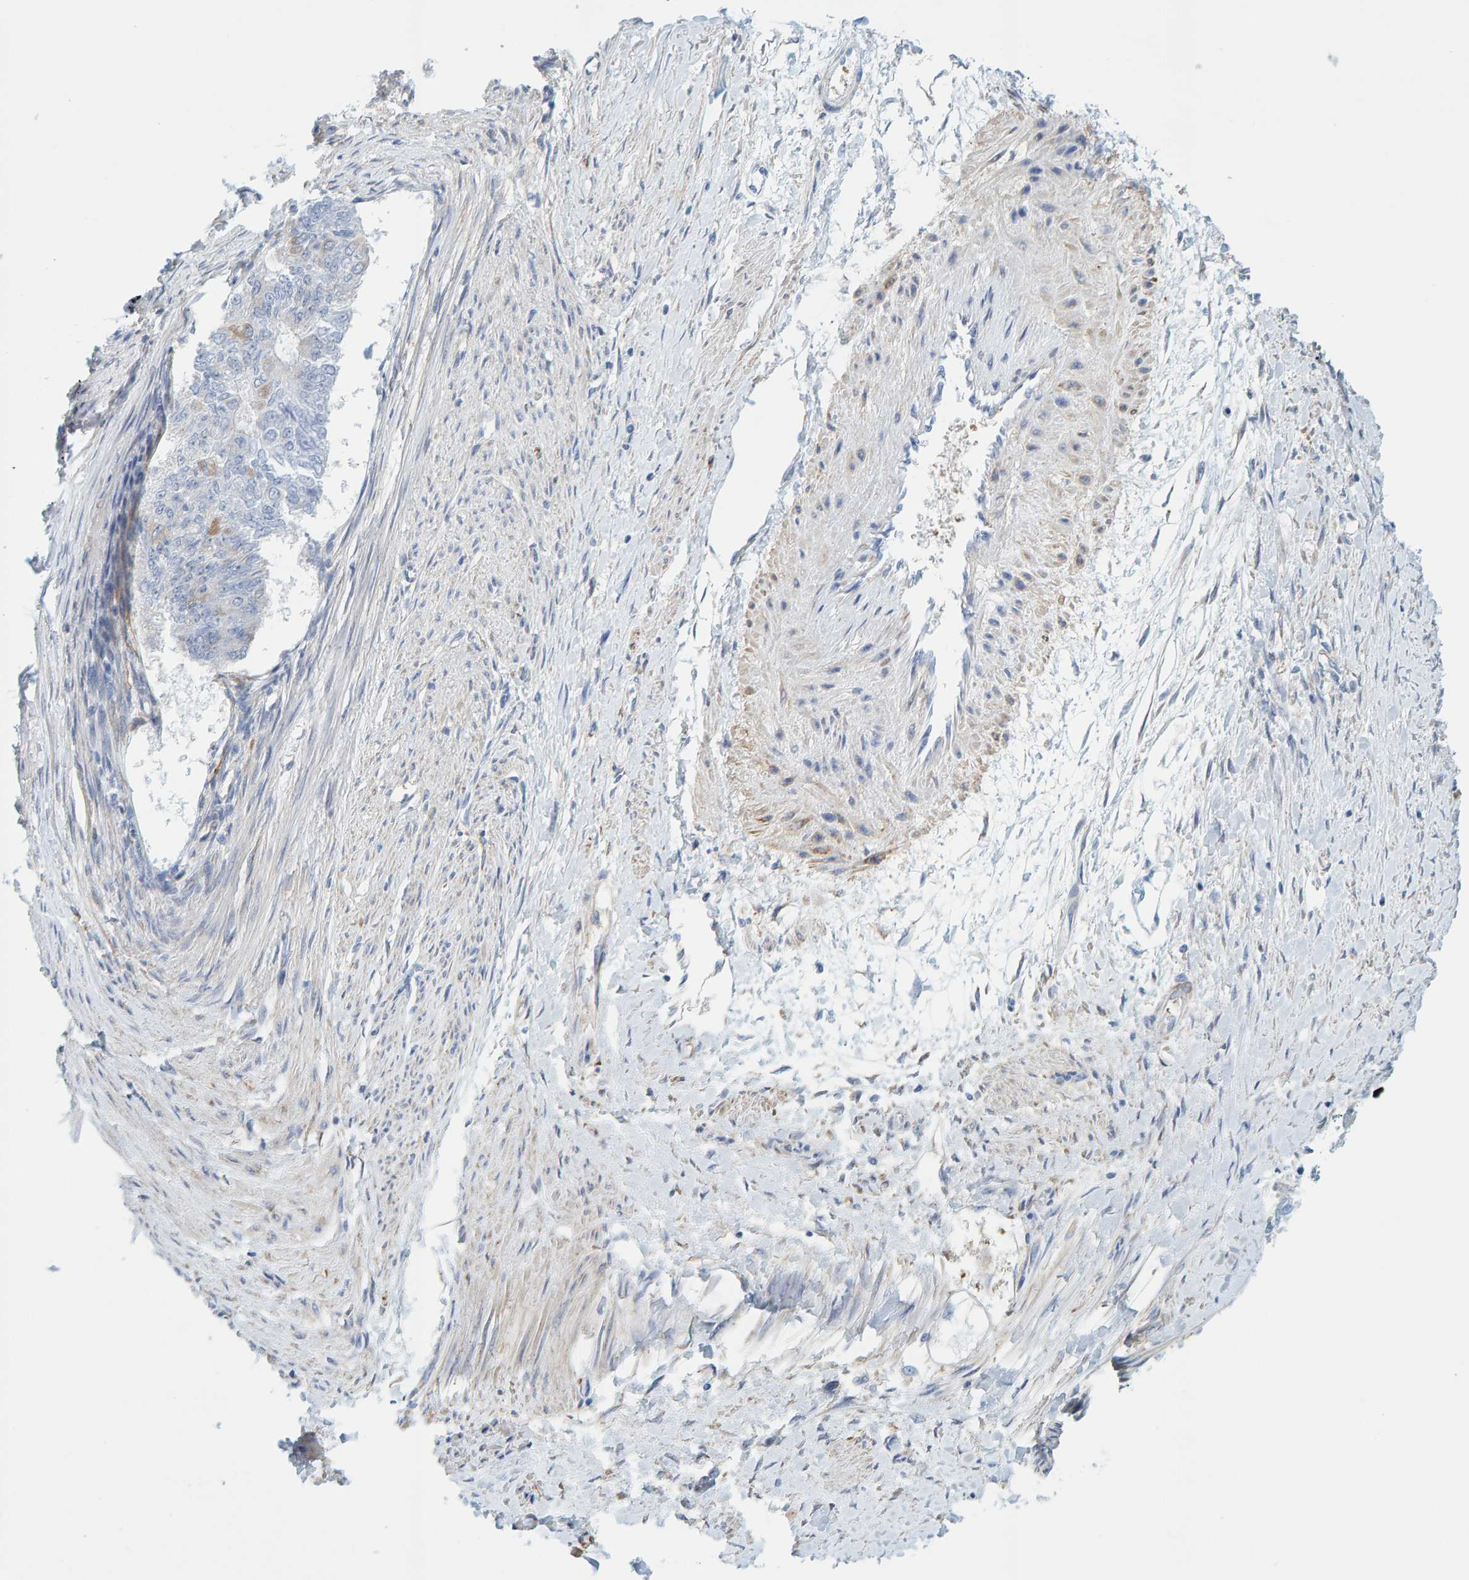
{"staining": {"intensity": "negative", "quantity": "none", "location": "none"}, "tissue": "endometrial cancer", "cell_type": "Tumor cells", "image_type": "cancer", "snomed": [{"axis": "morphology", "description": "Adenocarcinoma, NOS"}, {"axis": "topography", "description": "Endometrium"}], "caption": "Immunohistochemistry photomicrograph of human endometrial cancer (adenocarcinoma) stained for a protein (brown), which demonstrates no staining in tumor cells.", "gene": "MAP1B", "patient": {"sex": "female", "age": 32}}